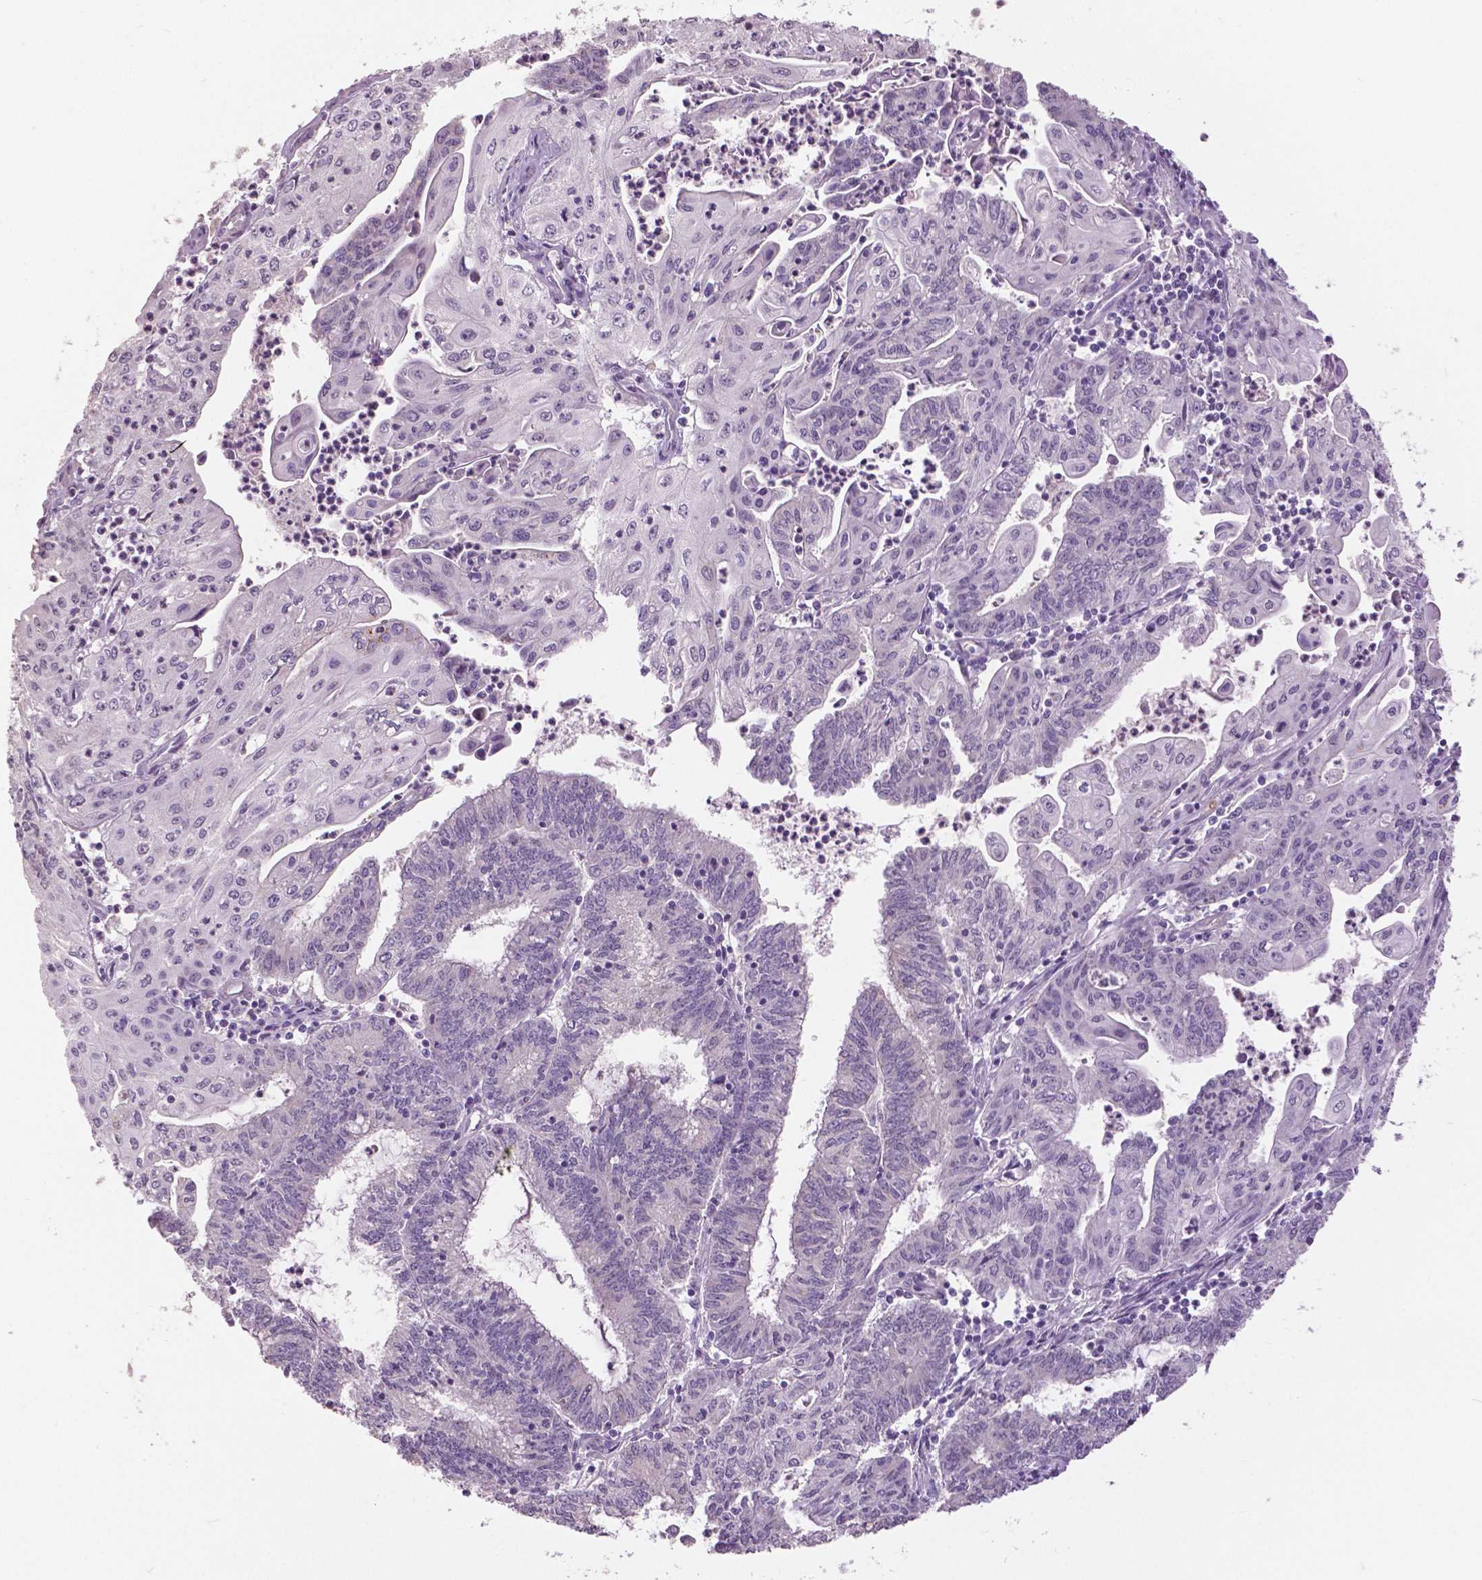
{"staining": {"intensity": "negative", "quantity": "none", "location": "none"}, "tissue": "endometrial cancer", "cell_type": "Tumor cells", "image_type": "cancer", "snomed": [{"axis": "morphology", "description": "Adenocarcinoma, NOS"}, {"axis": "topography", "description": "Endometrium"}], "caption": "IHC of human endometrial cancer (adenocarcinoma) shows no staining in tumor cells. (Immunohistochemistry, brightfield microscopy, high magnification).", "gene": "GRIN2A", "patient": {"sex": "female", "age": 61}}